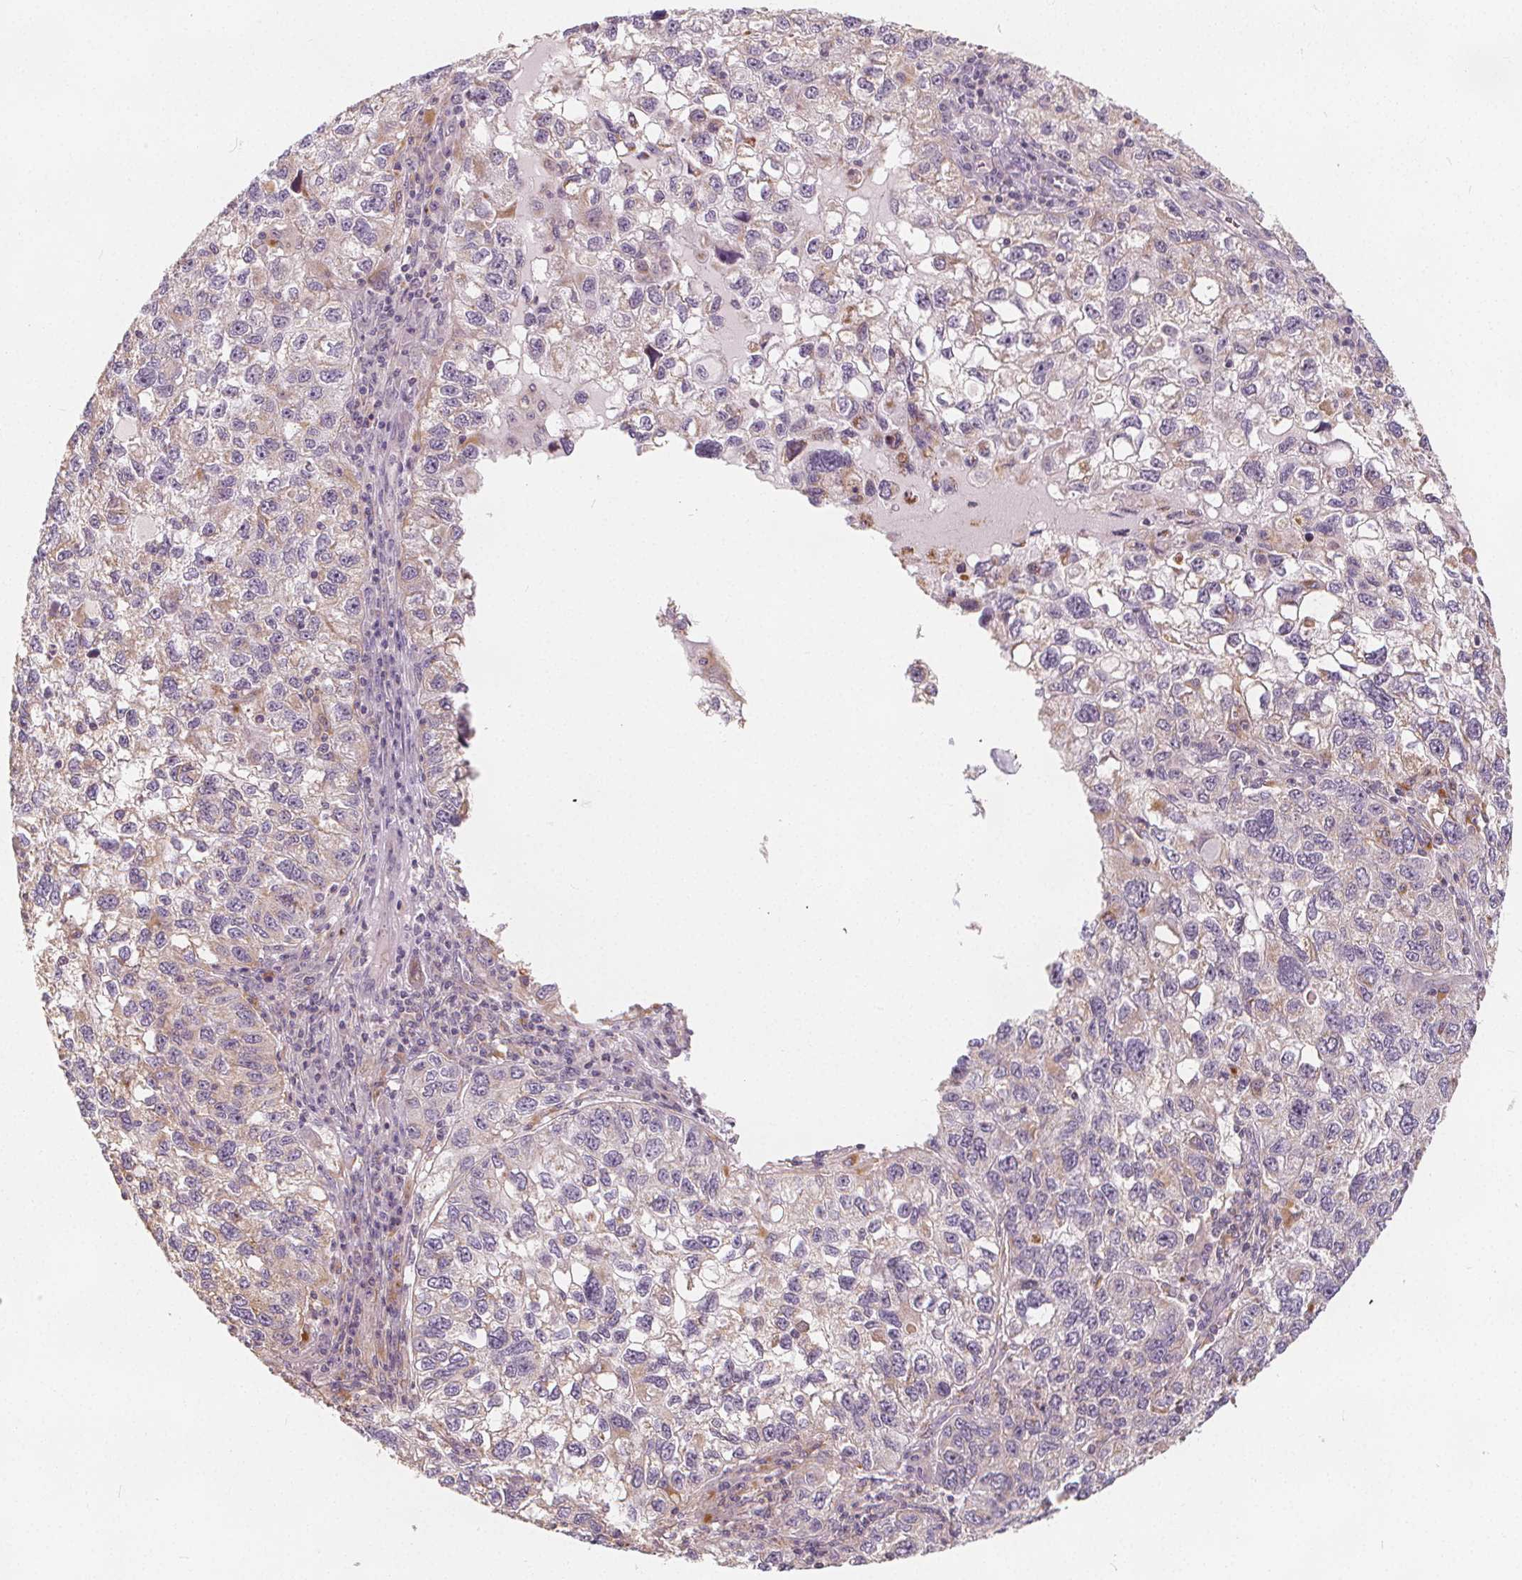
{"staining": {"intensity": "weak", "quantity": "<25%", "location": "cytoplasmic/membranous"}, "tissue": "cervical cancer", "cell_type": "Tumor cells", "image_type": "cancer", "snomed": [{"axis": "morphology", "description": "Squamous cell carcinoma, NOS"}, {"axis": "topography", "description": "Cervix"}], "caption": "A micrograph of cervical squamous cell carcinoma stained for a protein demonstrates no brown staining in tumor cells.", "gene": "DRC3", "patient": {"sex": "female", "age": 55}}